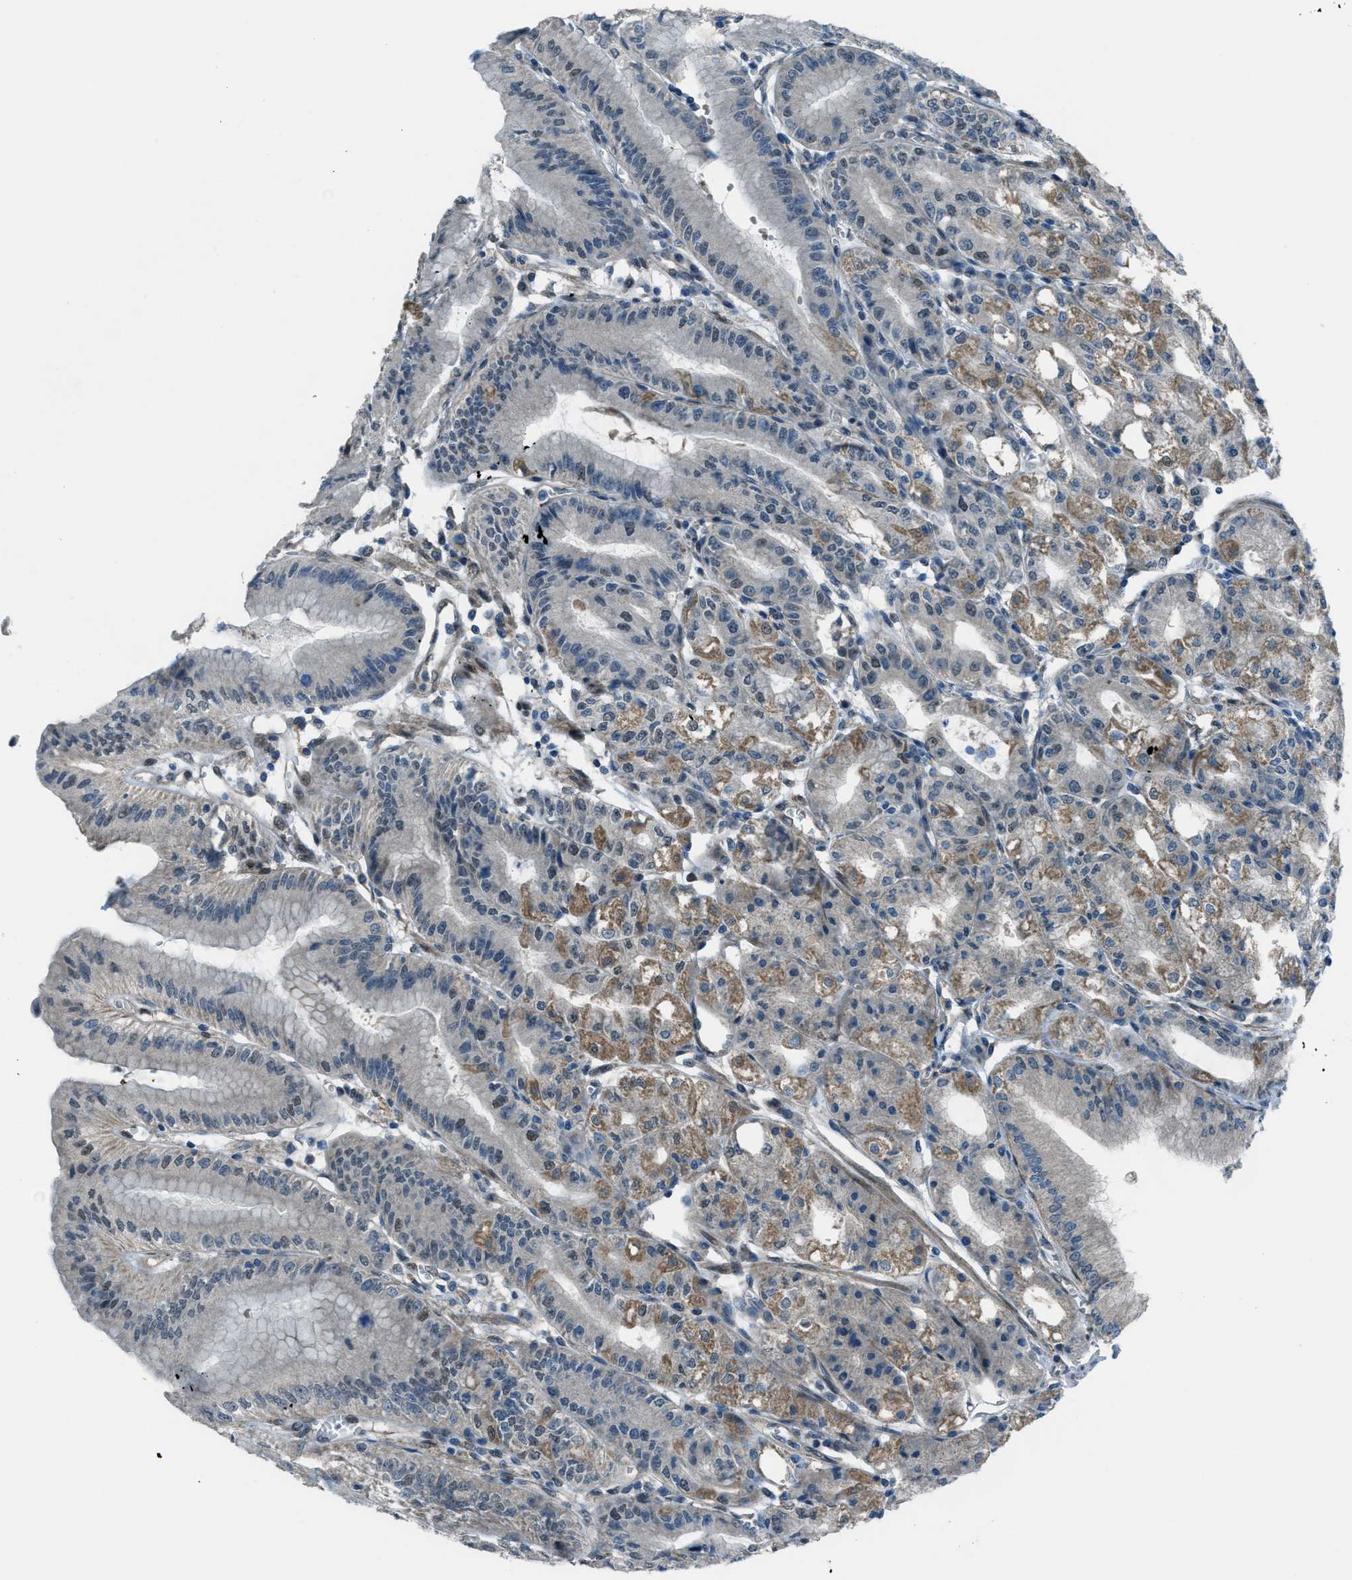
{"staining": {"intensity": "moderate", "quantity": "<25%", "location": "cytoplasmic/membranous"}, "tissue": "stomach", "cell_type": "Glandular cells", "image_type": "normal", "snomed": [{"axis": "morphology", "description": "Normal tissue, NOS"}, {"axis": "topography", "description": "Stomach, lower"}], "caption": "This photomicrograph shows IHC staining of benign human stomach, with low moderate cytoplasmic/membranous staining in approximately <25% of glandular cells.", "gene": "NPEPL1", "patient": {"sex": "male", "age": 71}}